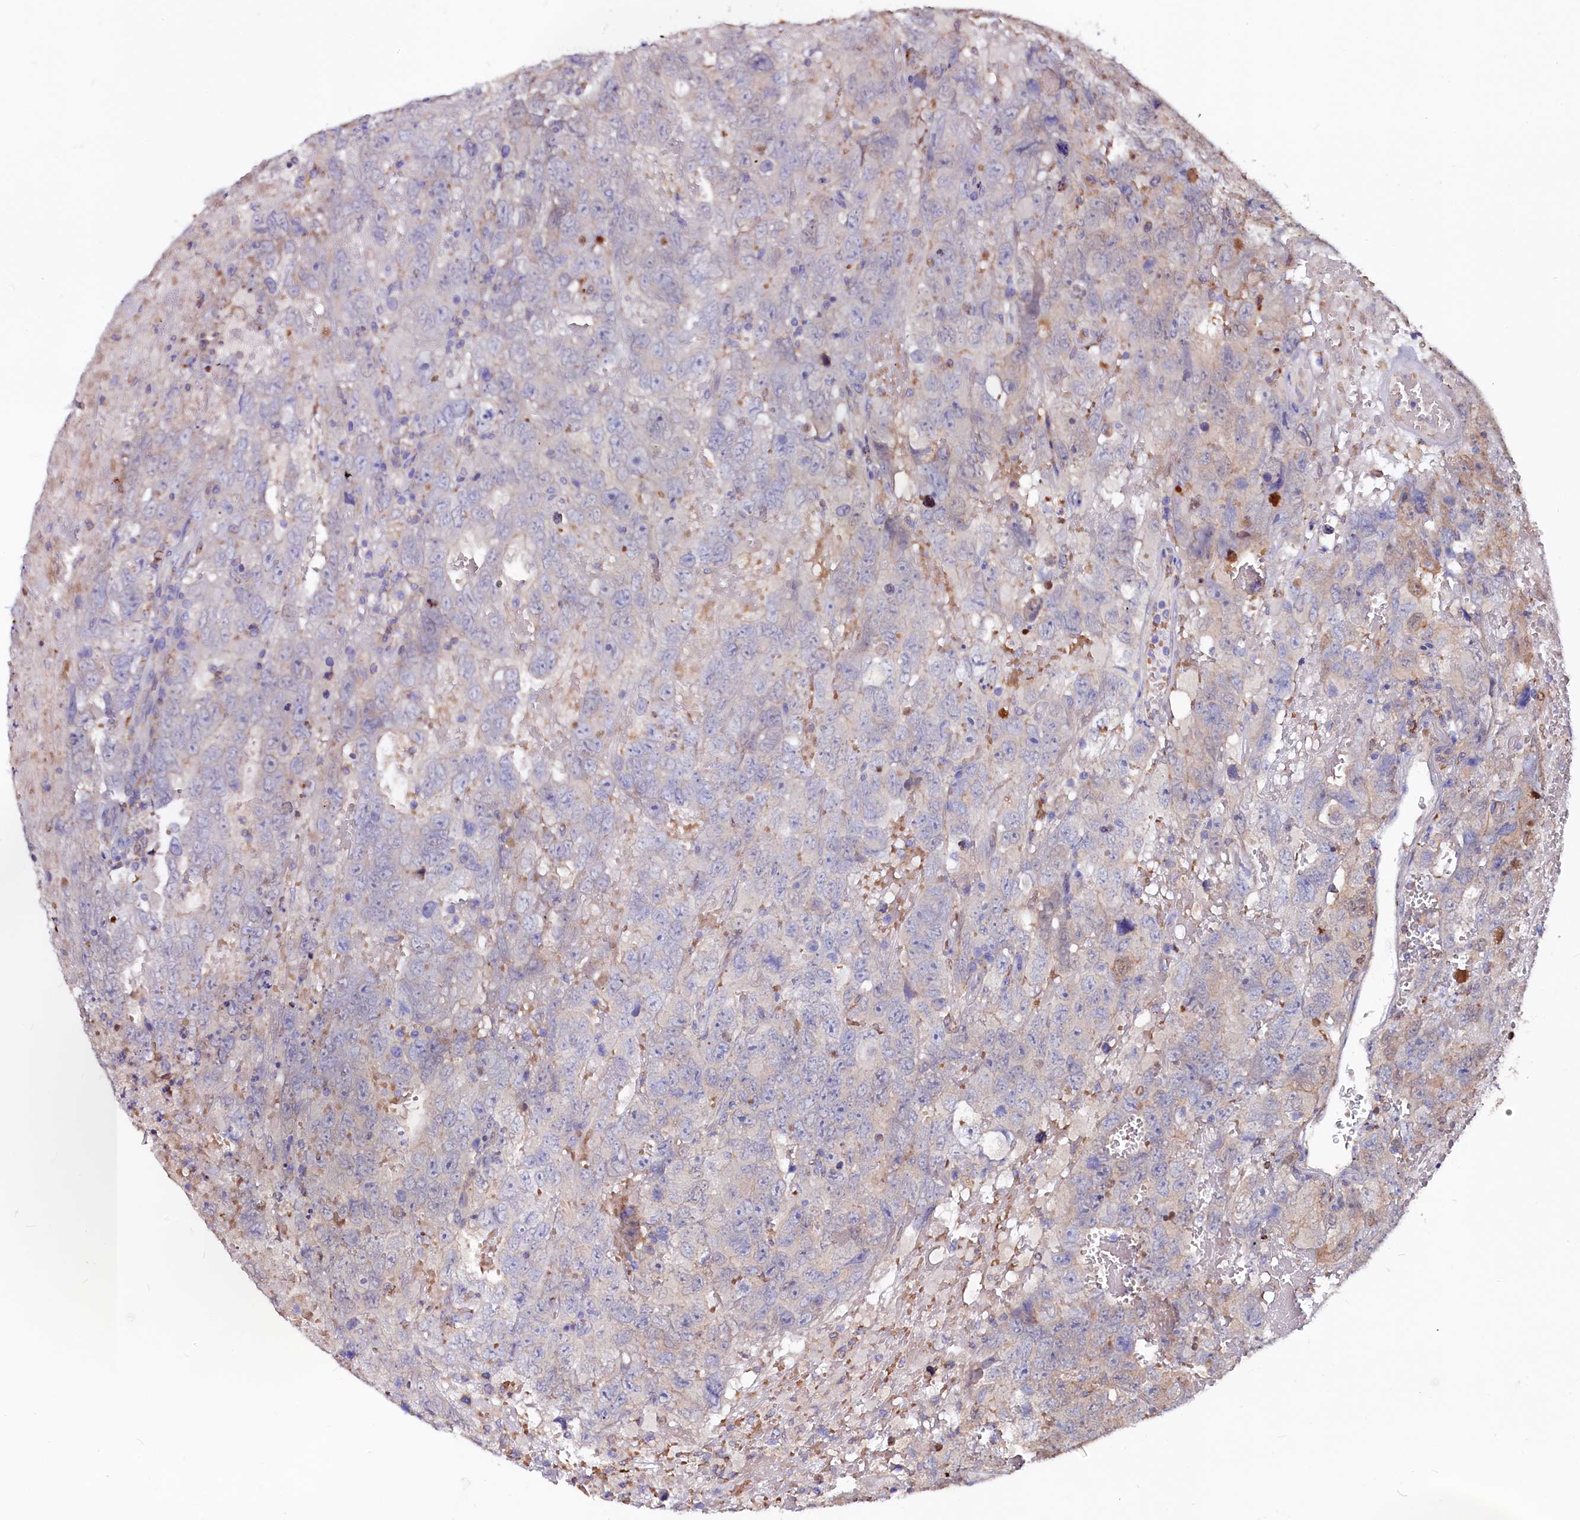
{"staining": {"intensity": "negative", "quantity": "none", "location": "none"}, "tissue": "testis cancer", "cell_type": "Tumor cells", "image_type": "cancer", "snomed": [{"axis": "morphology", "description": "Carcinoma, Embryonal, NOS"}, {"axis": "topography", "description": "Testis"}], "caption": "Image shows no significant protein expression in tumor cells of testis cancer (embryonal carcinoma). (Brightfield microscopy of DAB immunohistochemistry at high magnification).", "gene": "ASTE1", "patient": {"sex": "male", "age": 45}}